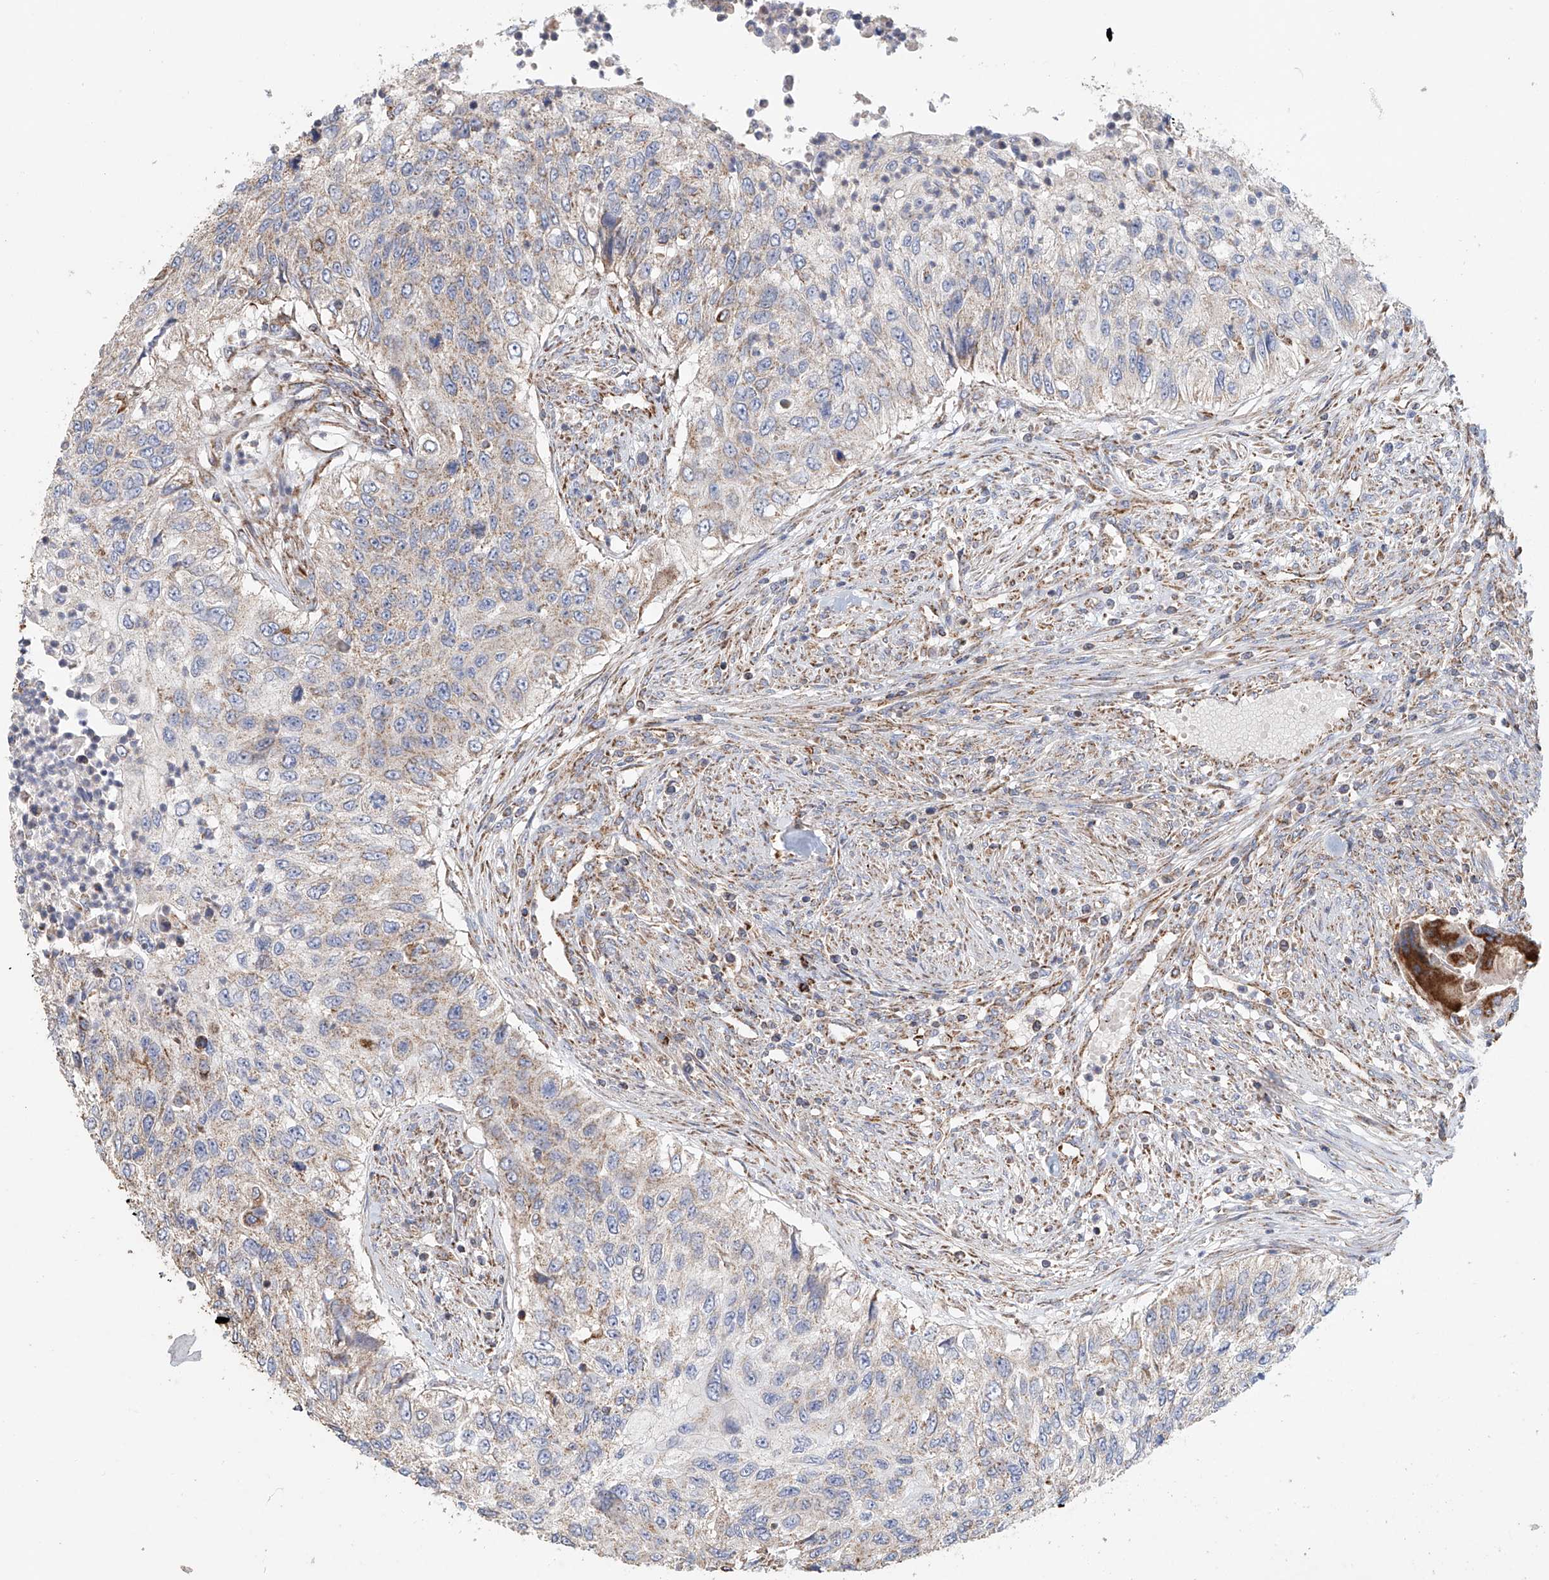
{"staining": {"intensity": "weak", "quantity": "<25%", "location": "cytoplasmic/membranous"}, "tissue": "urothelial cancer", "cell_type": "Tumor cells", "image_type": "cancer", "snomed": [{"axis": "morphology", "description": "Urothelial carcinoma, High grade"}, {"axis": "topography", "description": "Urinary bladder"}], "caption": "Urothelial carcinoma (high-grade) was stained to show a protein in brown. There is no significant staining in tumor cells. (DAB (3,3'-diaminobenzidine) immunohistochemistry (IHC) with hematoxylin counter stain).", "gene": "MCL1", "patient": {"sex": "female", "age": 60}}